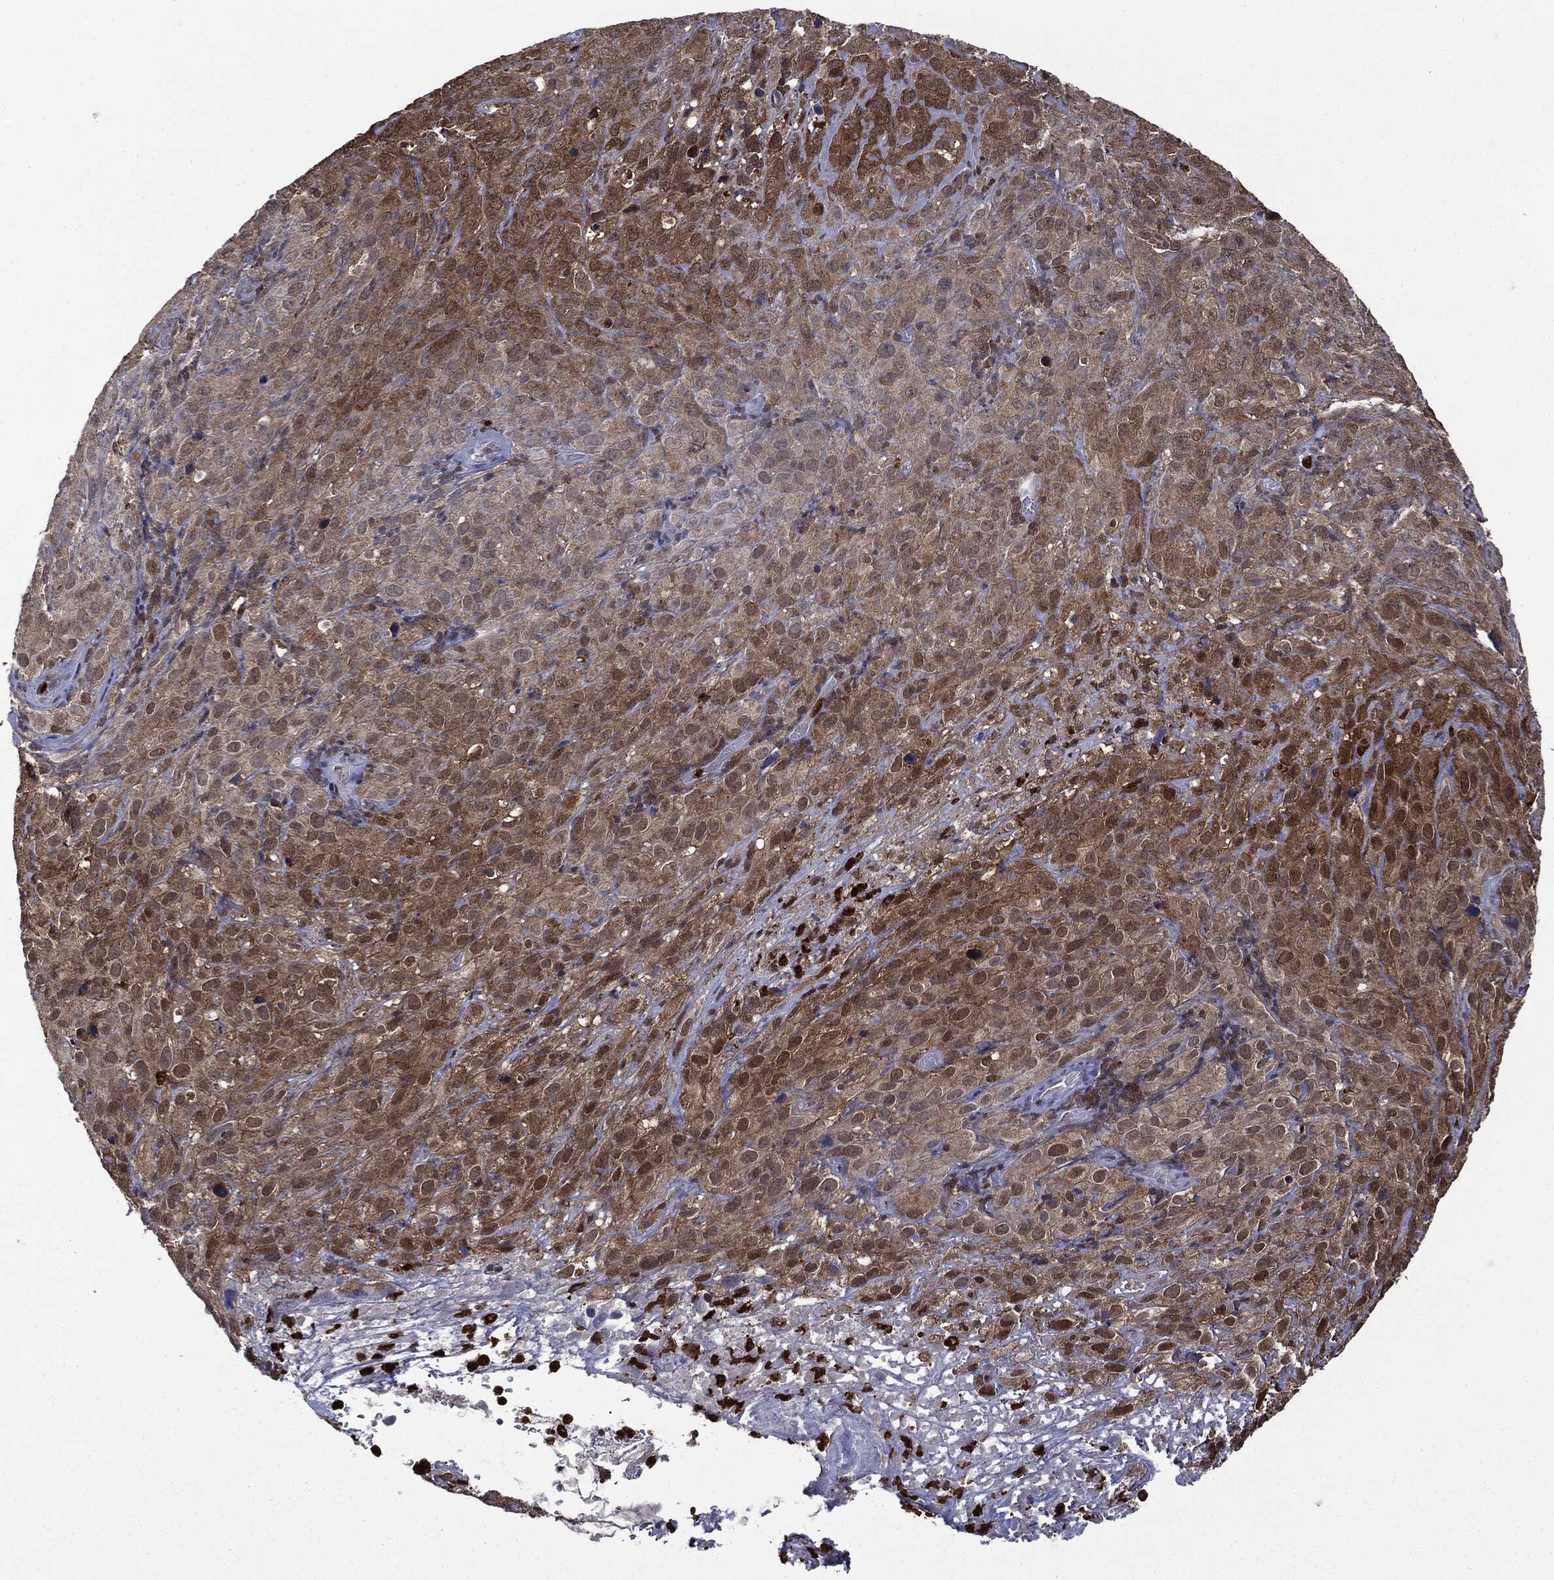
{"staining": {"intensity": "moderate", "quantity": "25%-75%", "location": "cytoplasmic/membranous"}, "tissue": "cervical cancer", "cell_type": "Tumor cells", "image_type": "cancer", "snomed": [{"axis": "morphology", "description": "Squamous cell carcinoma, NOS"}, {"axis": "topography", "description": "Cervix"}], "caption": "IHC of human cervical cancer displays medium levels of moderate cytoplasmic/membranous staining in about 25%-75% of tumor cells.", "gene": "GPI", "patient": {"sex": "female", "age": 51}}